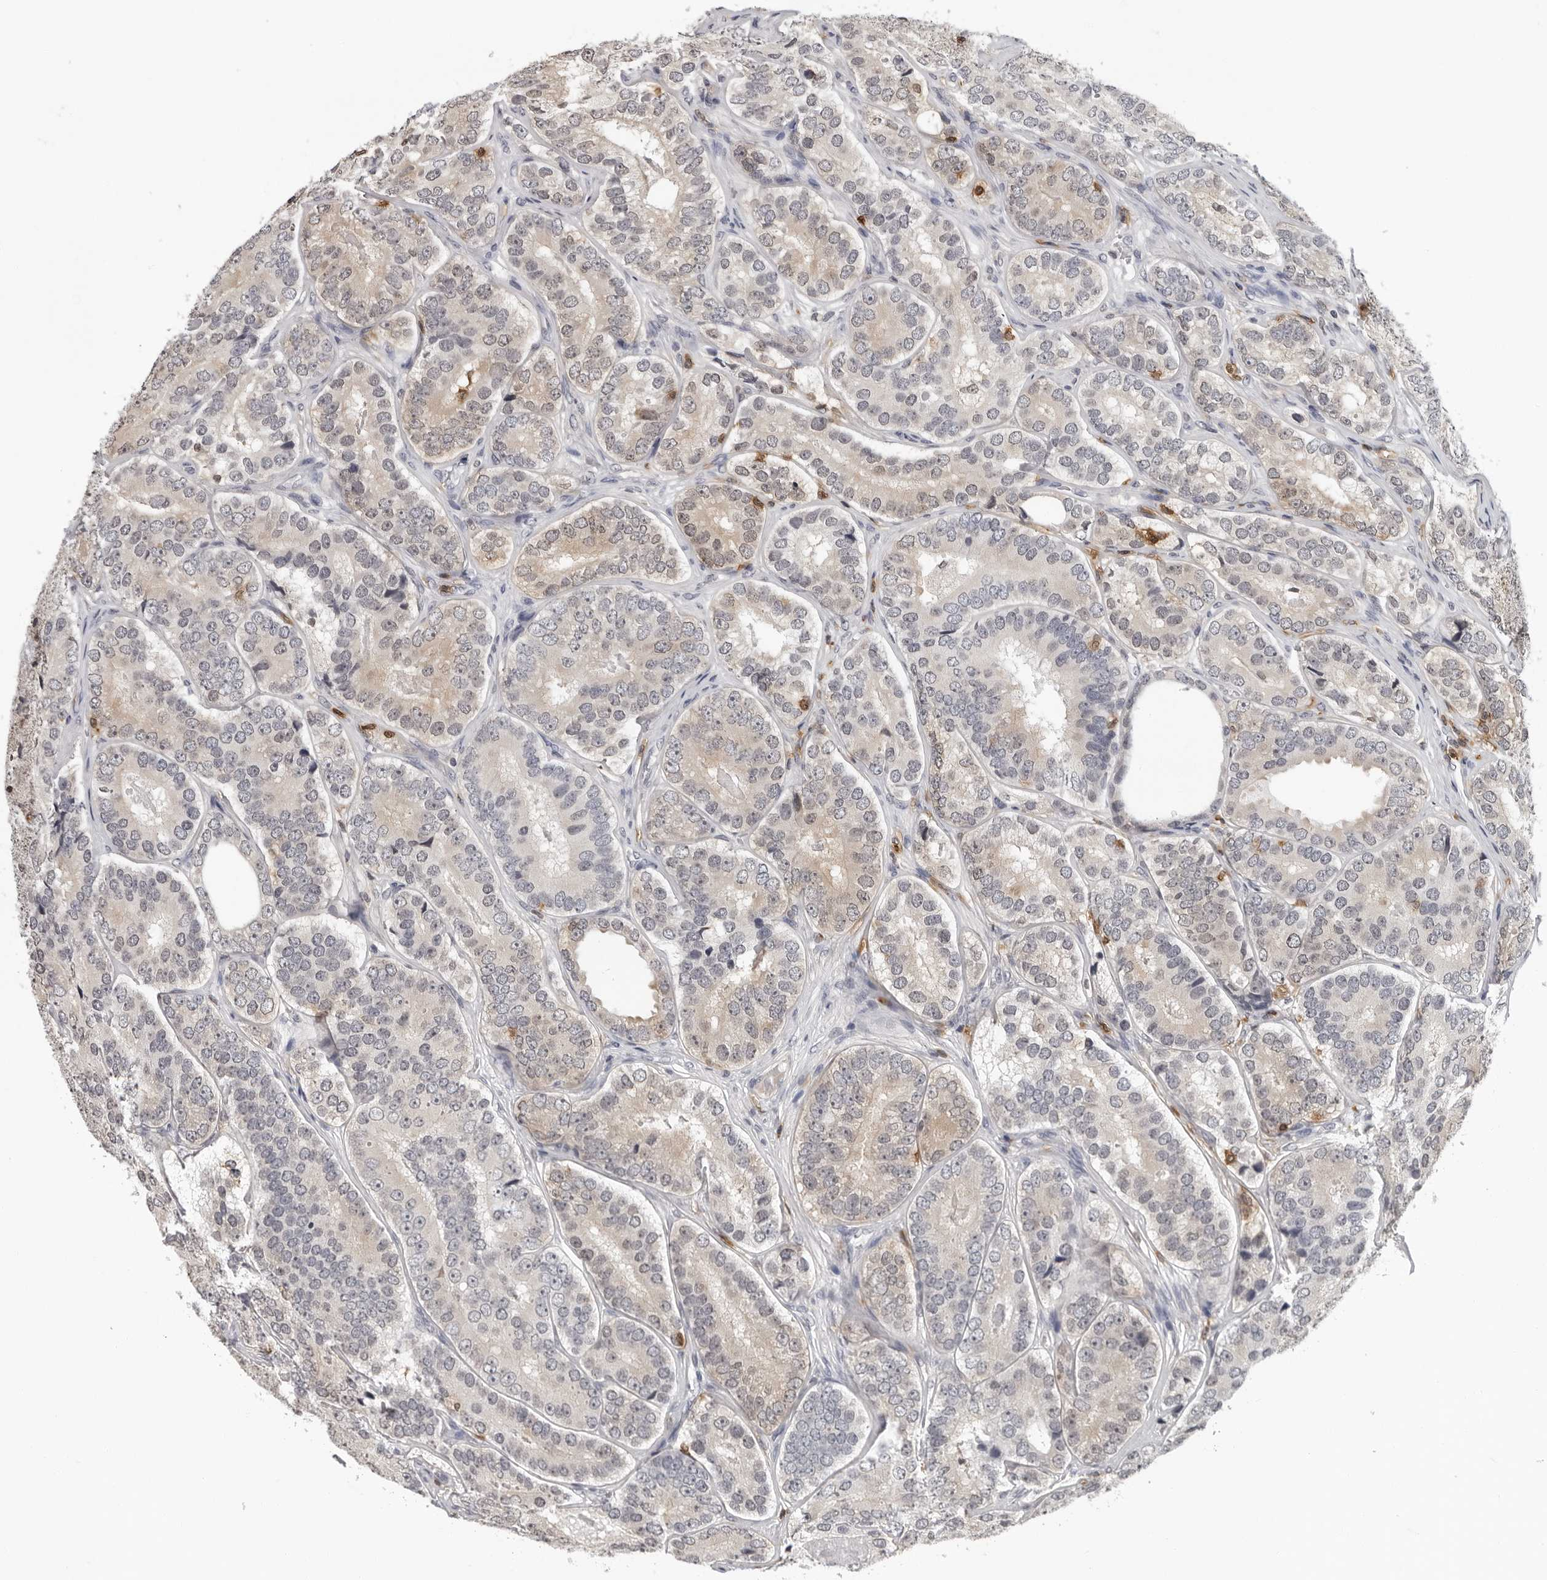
{"staining": {"intensity": "weak", "quantity": "<25%", "location": "cytoplasmic/membranous"}, "tissue": "prostate cancer", "cell_type": "Tumor cells", "image_type": "cancer", "snomed": [{"axis": "morphology", "description": "Adenocarcinoma, High grade"}, {"axis": "topography", "description": "Prostate"}], "caption": "Tumor cells show no significant staining in prostate cancer. (Immunohistochemistry, brightfield microscopy, high magnification).", "gene": "HSPH1", "patient": {"sex": "male", "age": 56}}